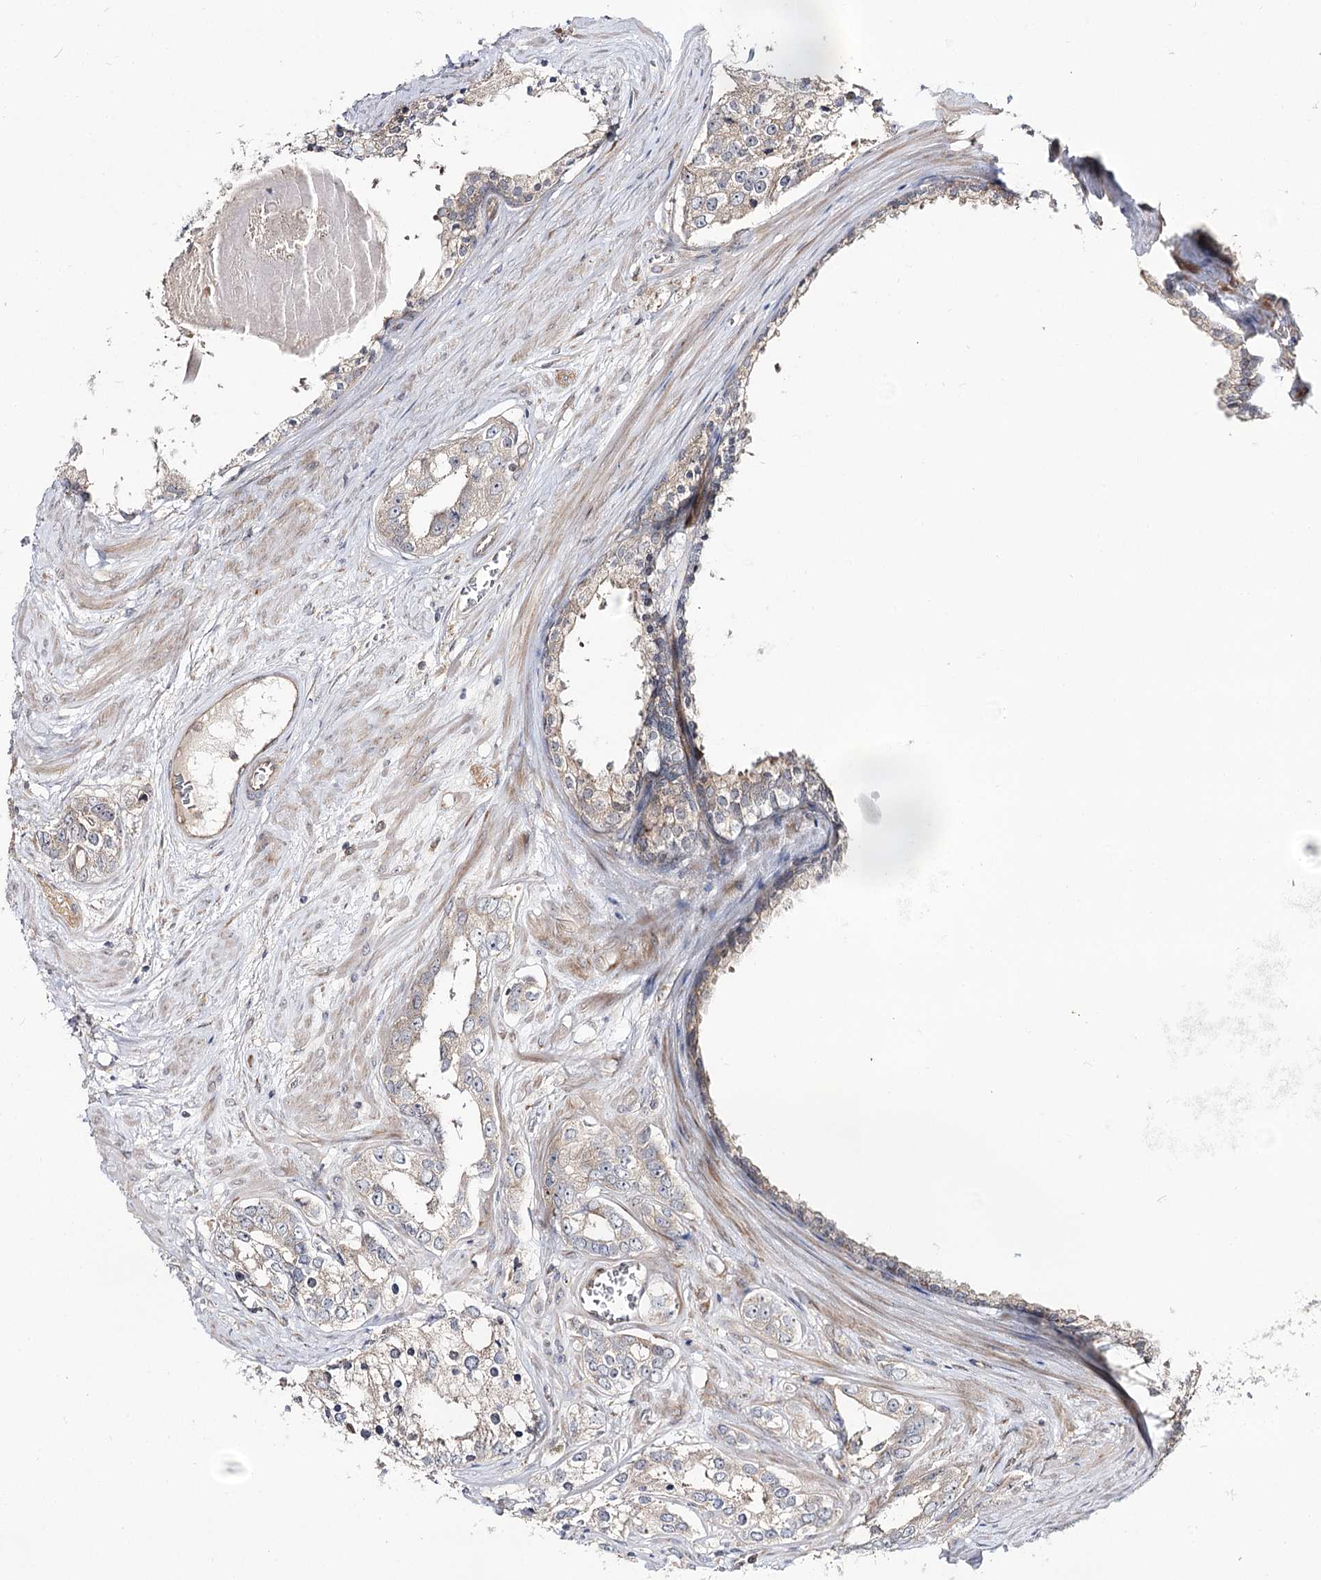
{"staining": {"intensity": "weak", "quantity": "<25%", "location": "cytoplasmic/membranous"}, "tissue": "prostate cancer", "cell_type": "Tumor cells", "image_type": "cancer", "snomed": [{"axis": "morphology", "description": "Adenocarcinoma, High grade"}, {"axis": "topography", "description": "Prostate"}], "caption": "Human prostate cancer (adenocarcinoma (high-grade)) stained for a protein using immunohistochemistry exhibits no positivity in tumor cells.", "gene": "C11orf80", "patient": {"sex": "male", "age": 66}}